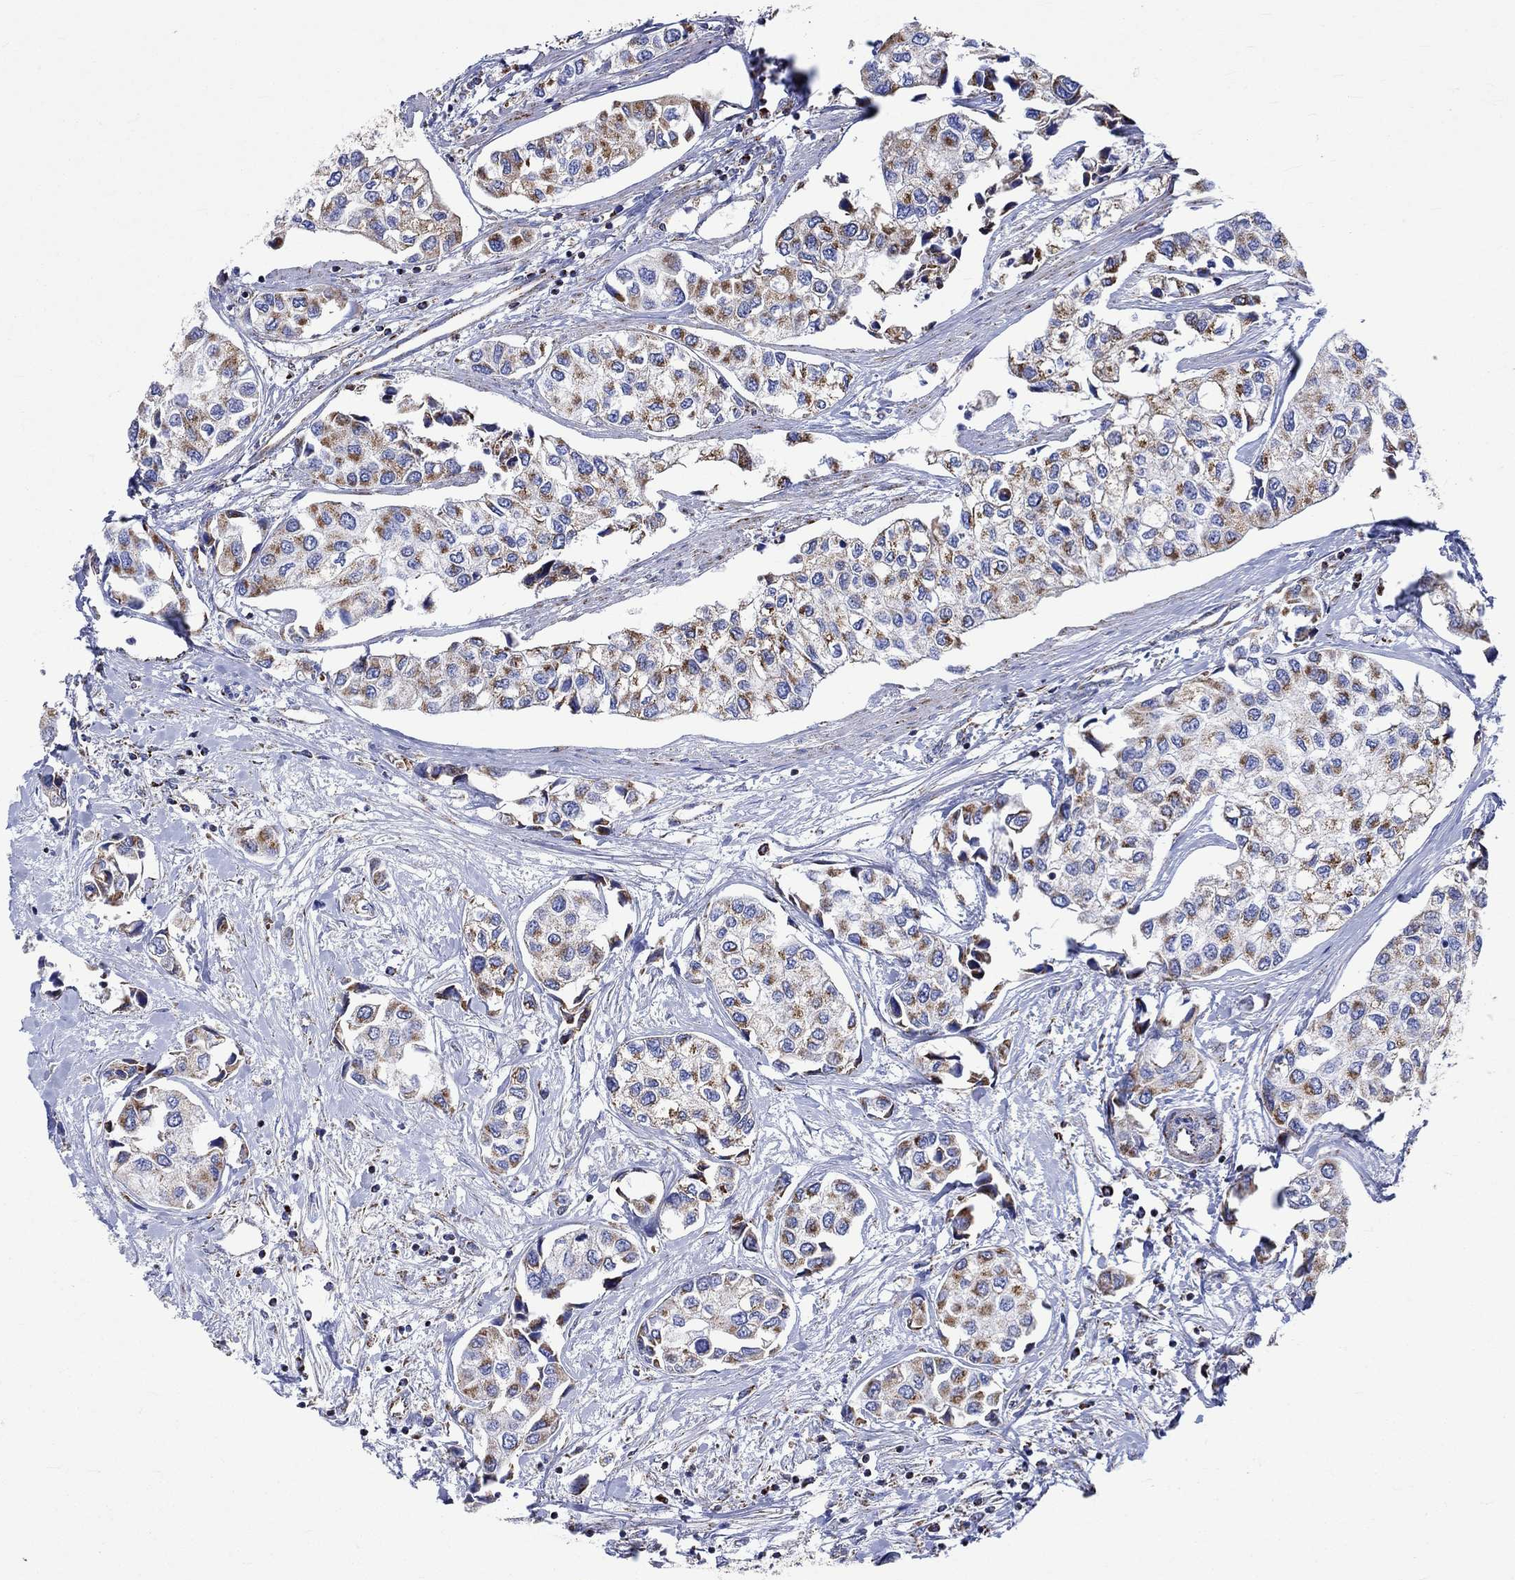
{"staining": {"intensity": "strong", "quantity": "25%-75%", "location": "cytoplasmic/membranous"}, "tissue": "urothelial cancer", "cell_type": "Tumor cells", "image_type": "cancer", "snomed": [{"axis": "morphology", "description": "Urothelial carcinoma, High grade"}, {"axis": "topography", "description": "Urinary bladder"}], "caption": "About 25%-75% of tumor cells in human urothelial carcinoma (high-grade) reveal strong cytoplasmic/membranous protein positivity as visualized by brown immunohistochemical staining.", "gene": "RCE1", "patient": {"sex": "male", "age": 73}}